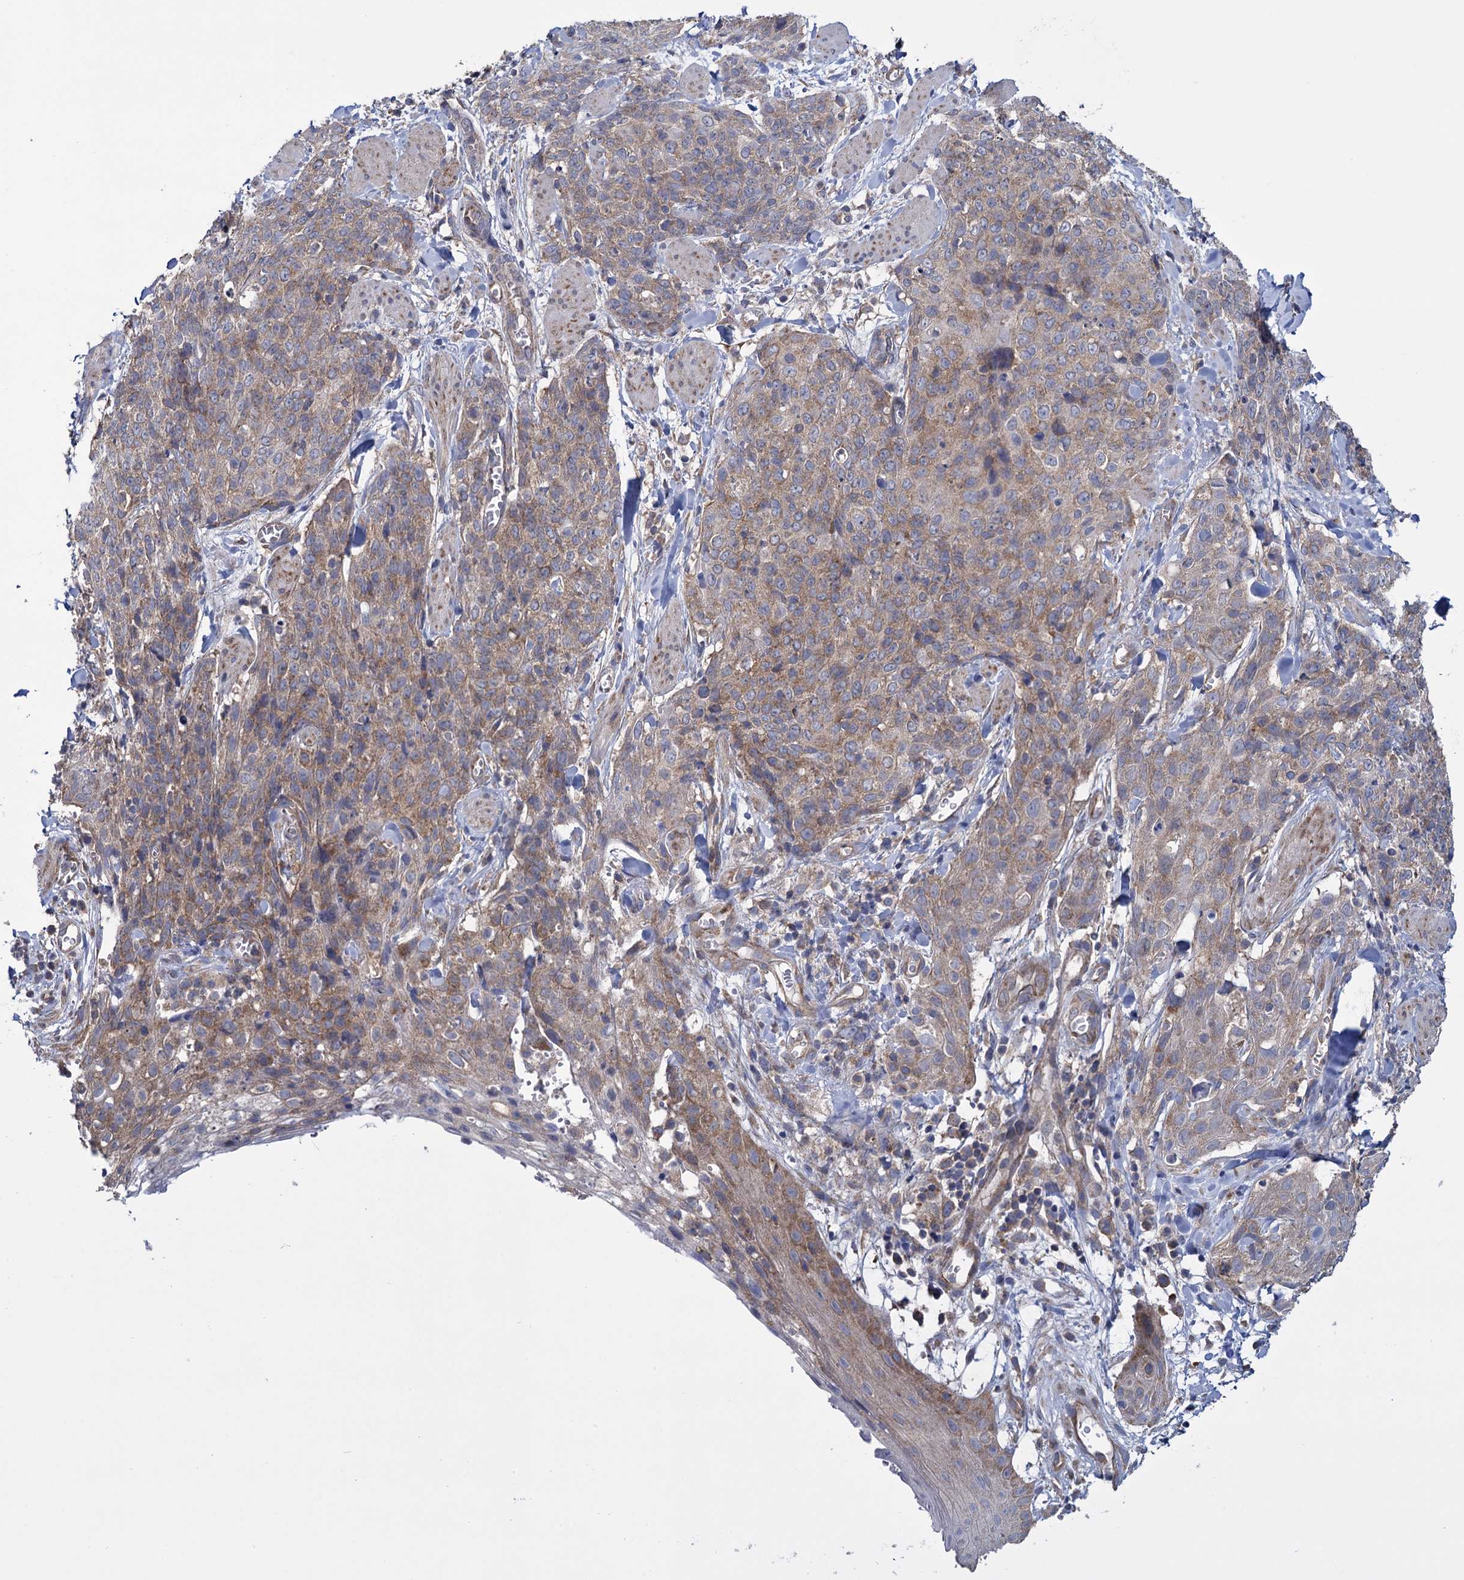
{"staining": {"intensity": "moderate", "quantity": ">75%", "location": "cytoplasmic/membranous"}, "tissue": "skin cancer", "cell_type": "Tumor cells", "image_type": "cancer", "snomed": [{"axis": "morphology", "description": "Squamous cell carcinoma, NOS"}, {"axis": "topography", "description": "Skin"}, {"axis": "topography", "description": "Vulva"}], "caption": "IHC image of squamous cell carcinoma (skin) stained for a protein (brown), which reveals medium levels of moderate cytoplasmic/membranous staining in approximately >75% of tumor cells.", "gene": "GSTM2", "patient": {"sex": "female", "age": 85}}